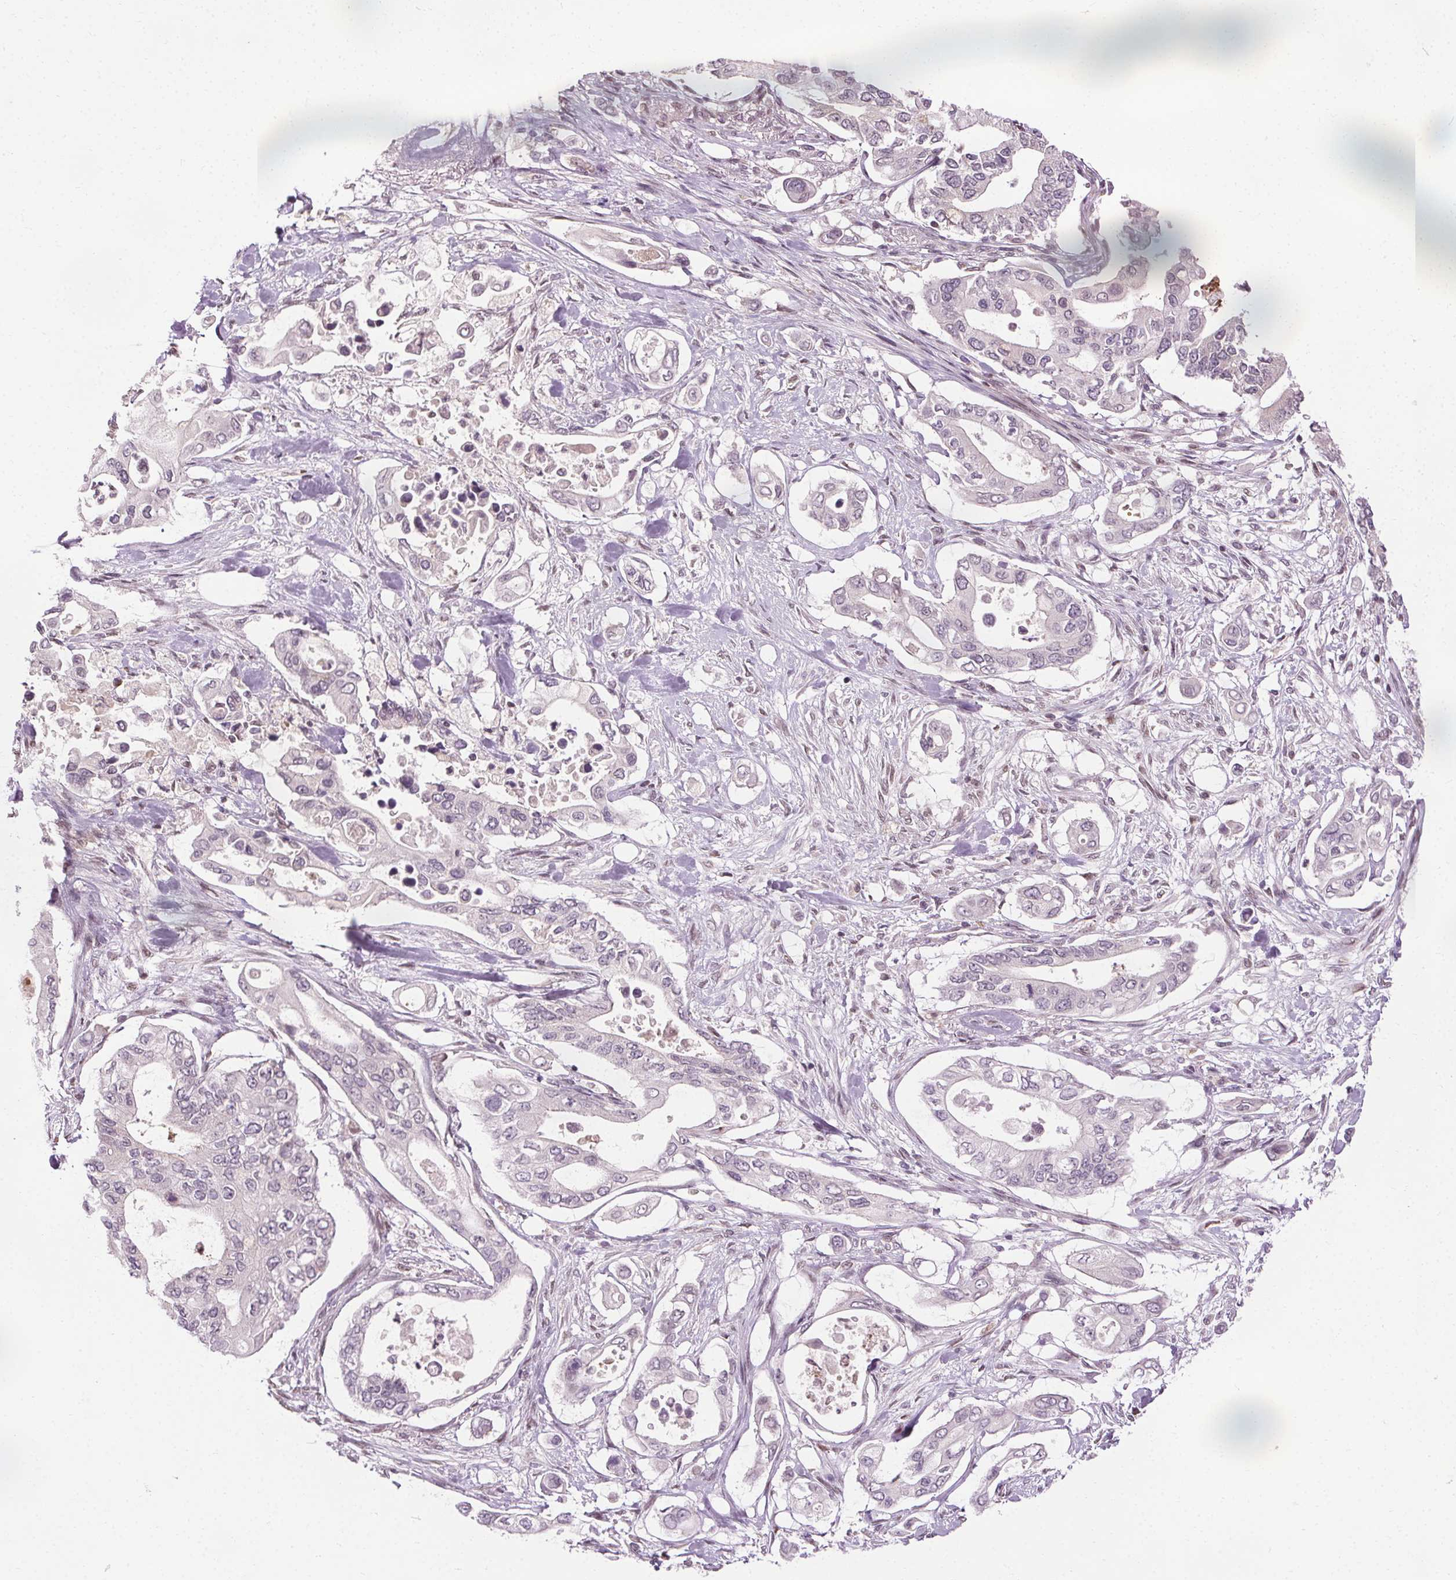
{"staining": {"intensity": "negative", "quantity": "none", "location": "none"}, "tissue": "pancreatic cancer", "cell_type": "Tumor cells", "image_type": "cancer", "snomed": [{"axis": "morphology", "description": "Adenocarcinoma, NOS"}, {"axis": "topography", "description": "Pancreas"}], "caption": "Immunohistochemistry histopathology image of neoplastic tissue: pancreatic cancer (adenocarcinoma) stained with DAB displays no significant protein expression in tumor cells.", "gene": "LFNG", "patient": {"sex": "female", "age": 63}}